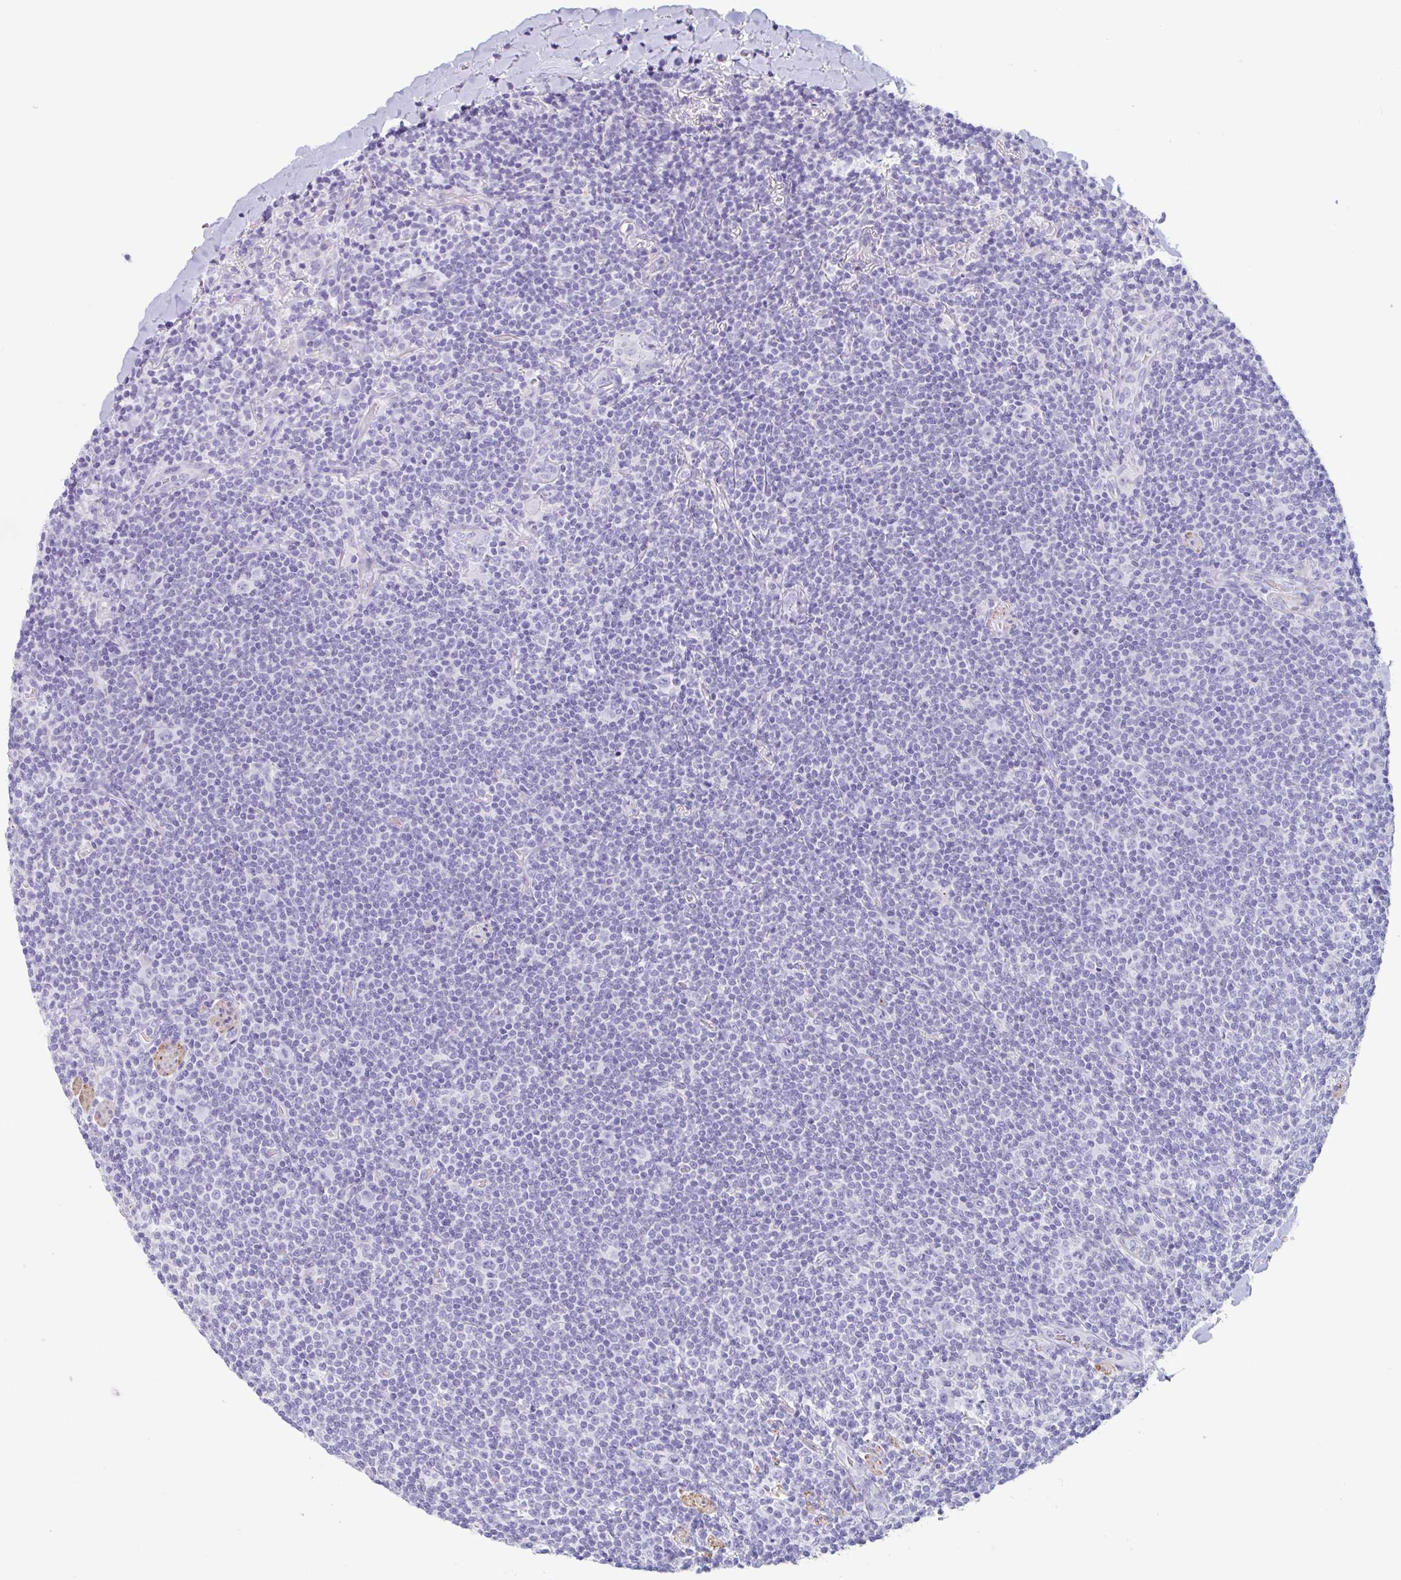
{"staining": {"intensity": "negative", "quantity": "none", "location": "none"}, "tissue": "lymphoma", "cell_type": "Tumor cells", "image_type": "cancer", "snomed": [{"axis": "morphology", "description": "Malignant lymphoma, non-Hodgkin's type, Low grade"}, {"axis": "topography", "description": "Lung"}], "caption": "A micrograph of human lymphoma is negative for staining in tumor cells.", "gene": "TAS2R41", "patient": {"sex": "female", "age": 71}}